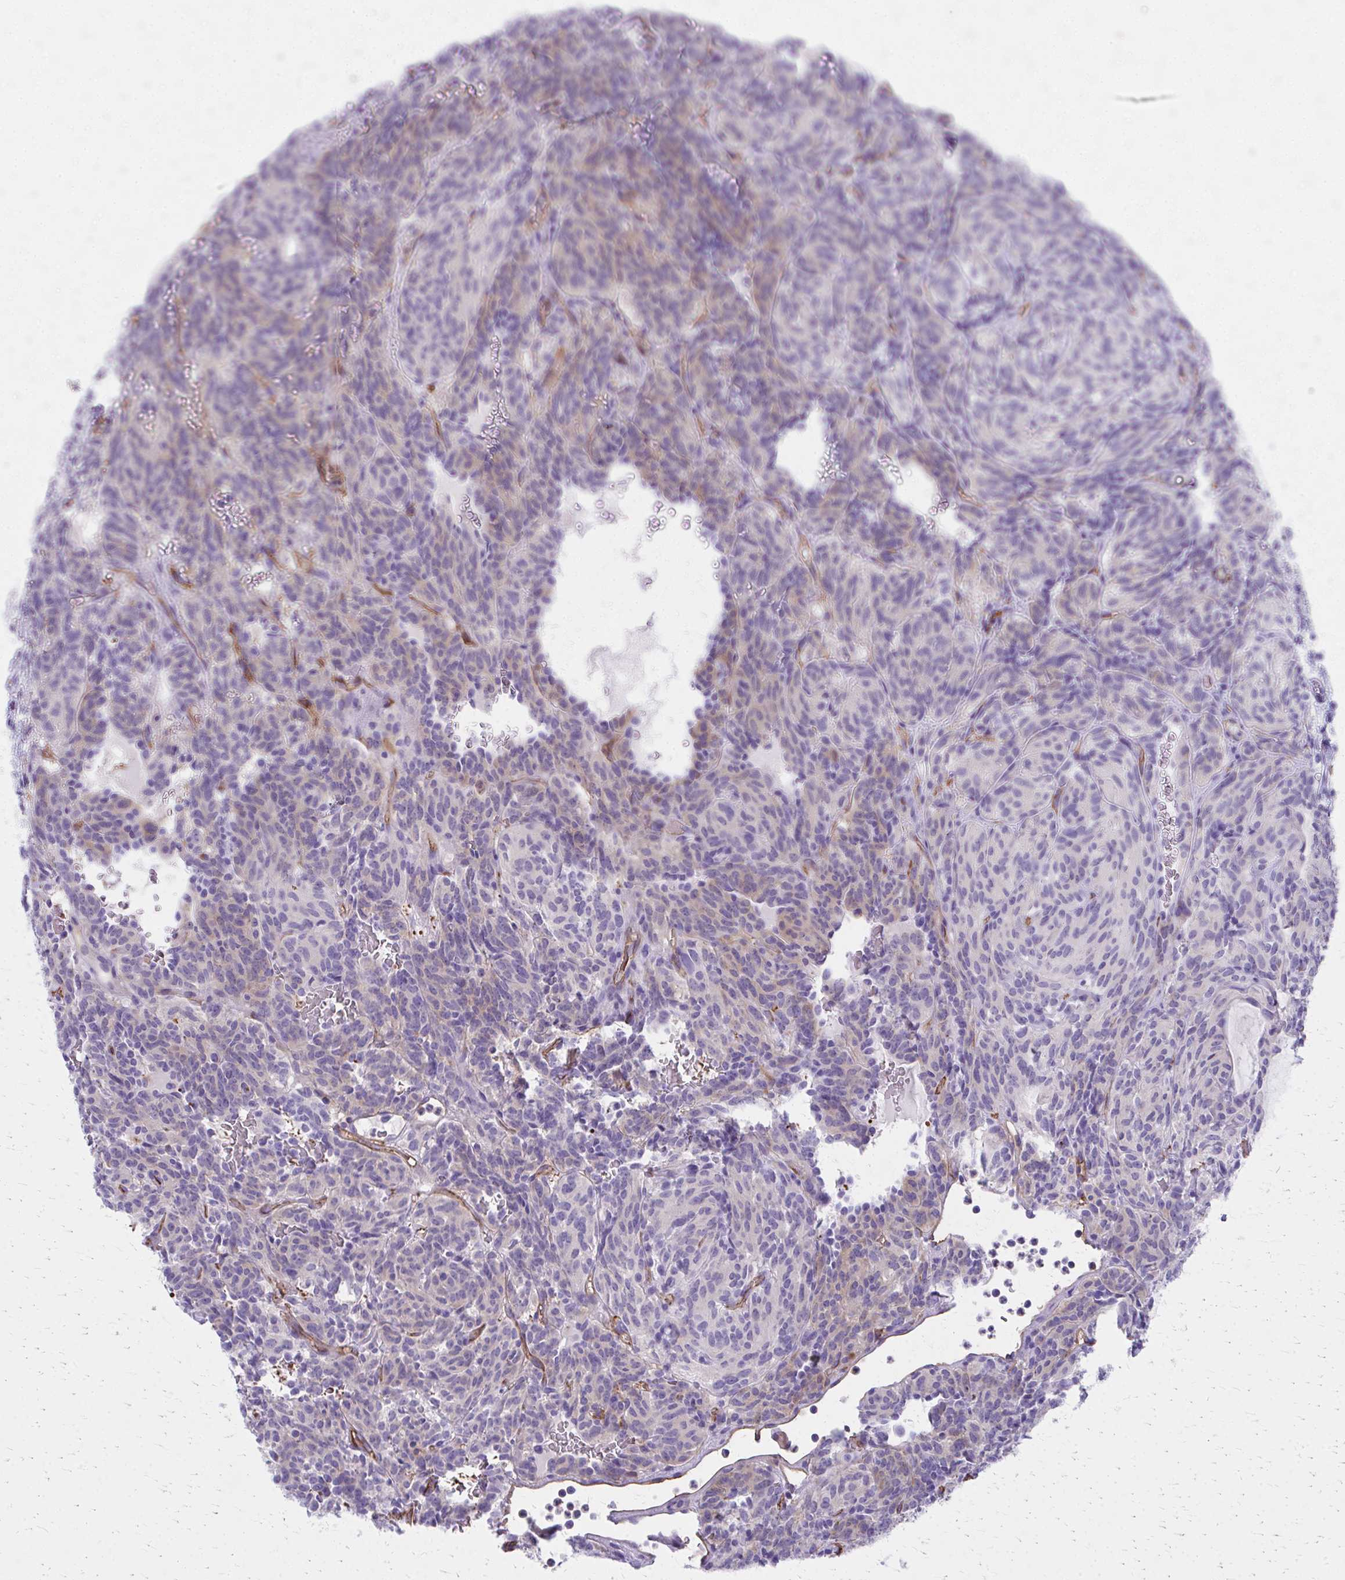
{"staining": {"intensity": "weak", "quantity": "25%-75%", "location": "cytoplasmic/membranous"}, "tissue": "carcinoid", "cell_type": "Tumor cells", "image_type": "cancer", "snomed": [{"axis": "morphology", "description": "Carcinoid, malignant, NOS"}, {"axis": "topography", "description": "Lung"}], "caption": "High-magnification brightfield microscopy of carcinoid stained with DAB (3,3'-diaminobenzidine) (brown) and counterstained with hematoxylin (blue). tumor cells exhibit weak cytoplasmic/membranous expression is identified in approximately25%-75% of cells.", "gene": "TPSG1", "patient": {"sex": "female", "age": 61}}